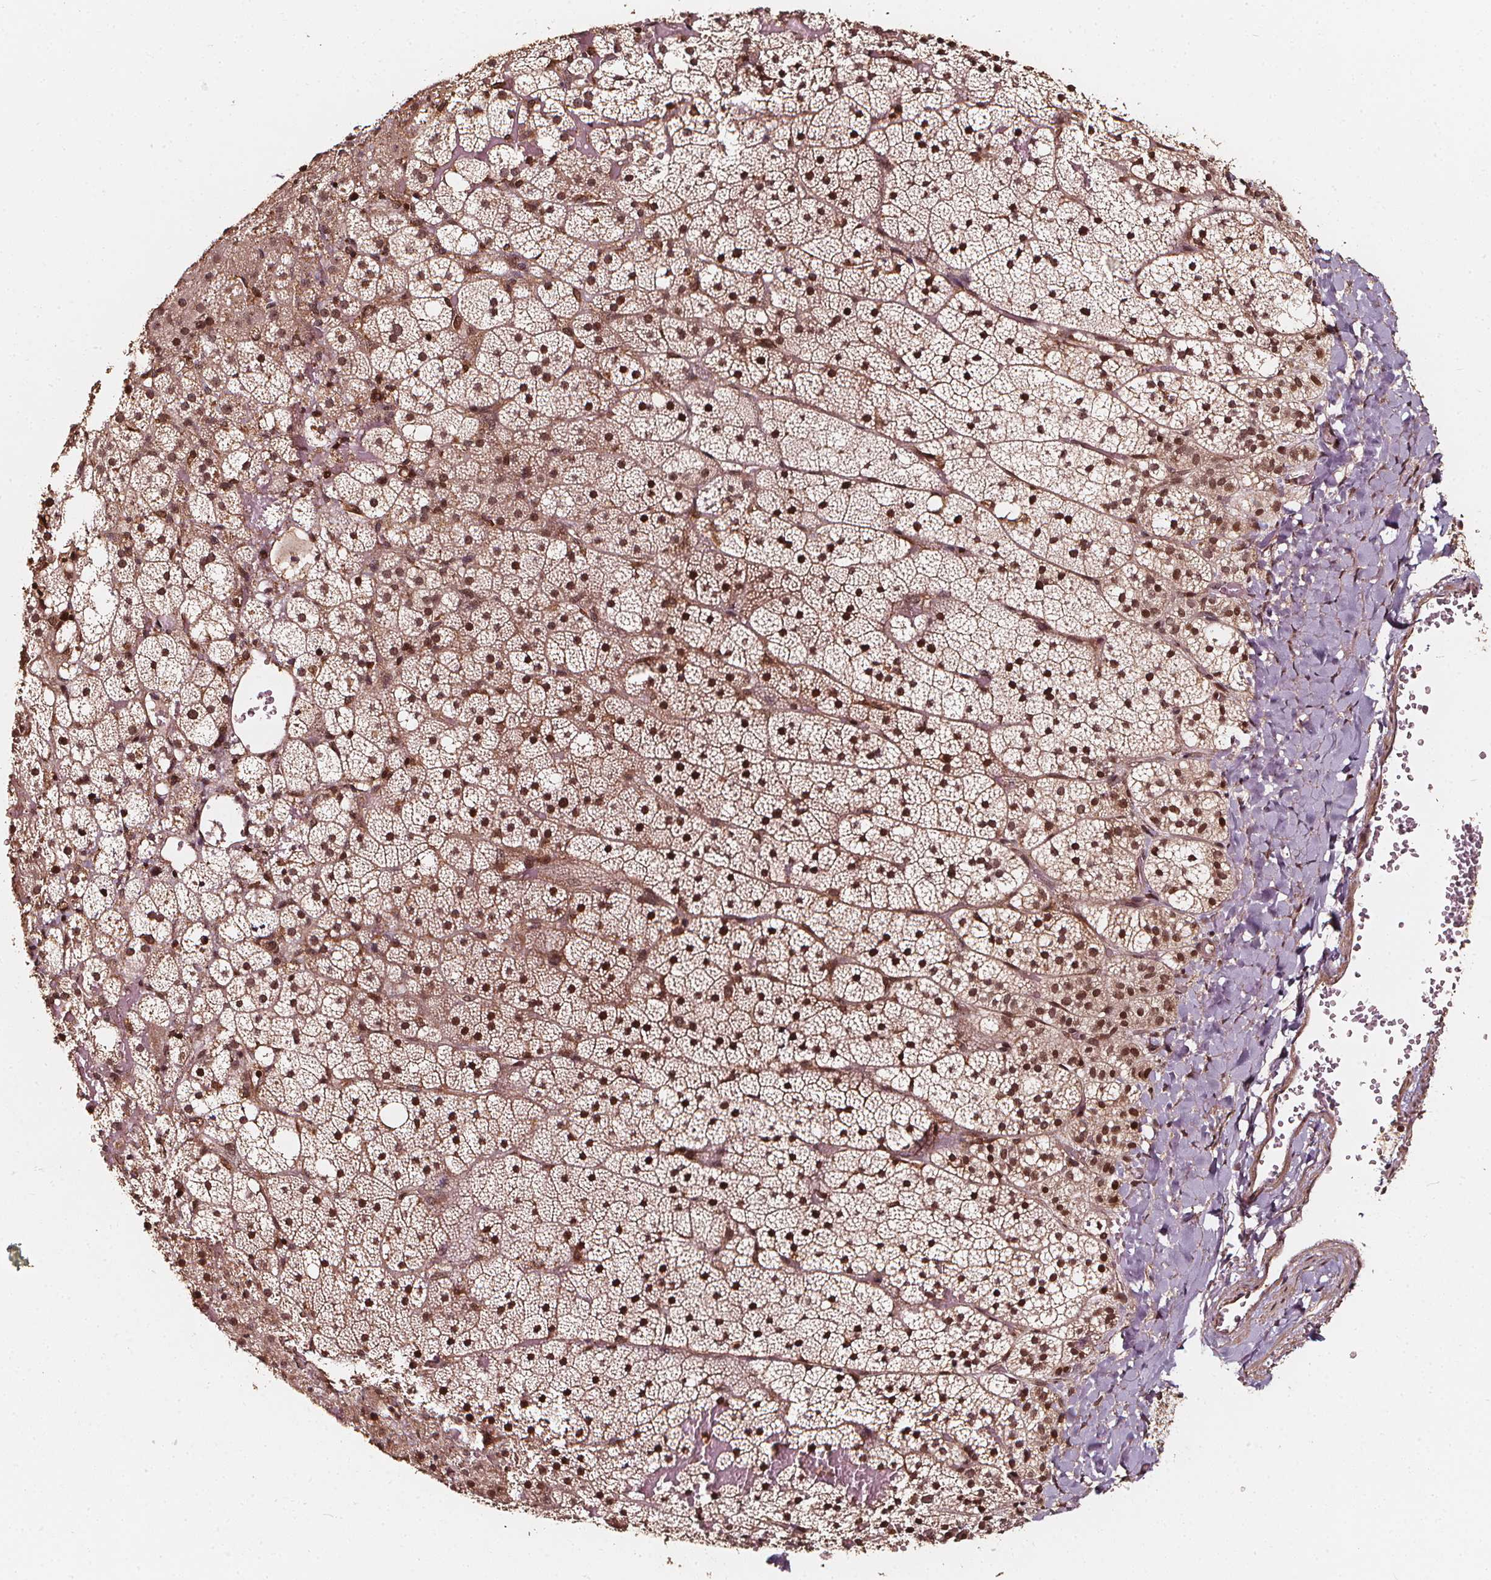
{"staining": {"intensity": "strong", "quantity": "25%-75%", "location": "cytoplasmic/membranous,nuclear"}, "tissue": "adrenal gland", "cell_type": "Glandular cells", "image_type": "normal", "snomed": [{"axis": "morphology", "description": "Normal tissue, NOS"}, {"axis": "topography", "description": "Adrenal gland"}], "caption": "A micrograph of human adrenal gland stained for a protein reveals strong cytoplasmic/membranous,nuclear brown staining in glandular cells. (IHC, brightfield microscopy, high magnification).", "gene": "EXOSC9", "patient": {"sex": "male", "age": 53}}